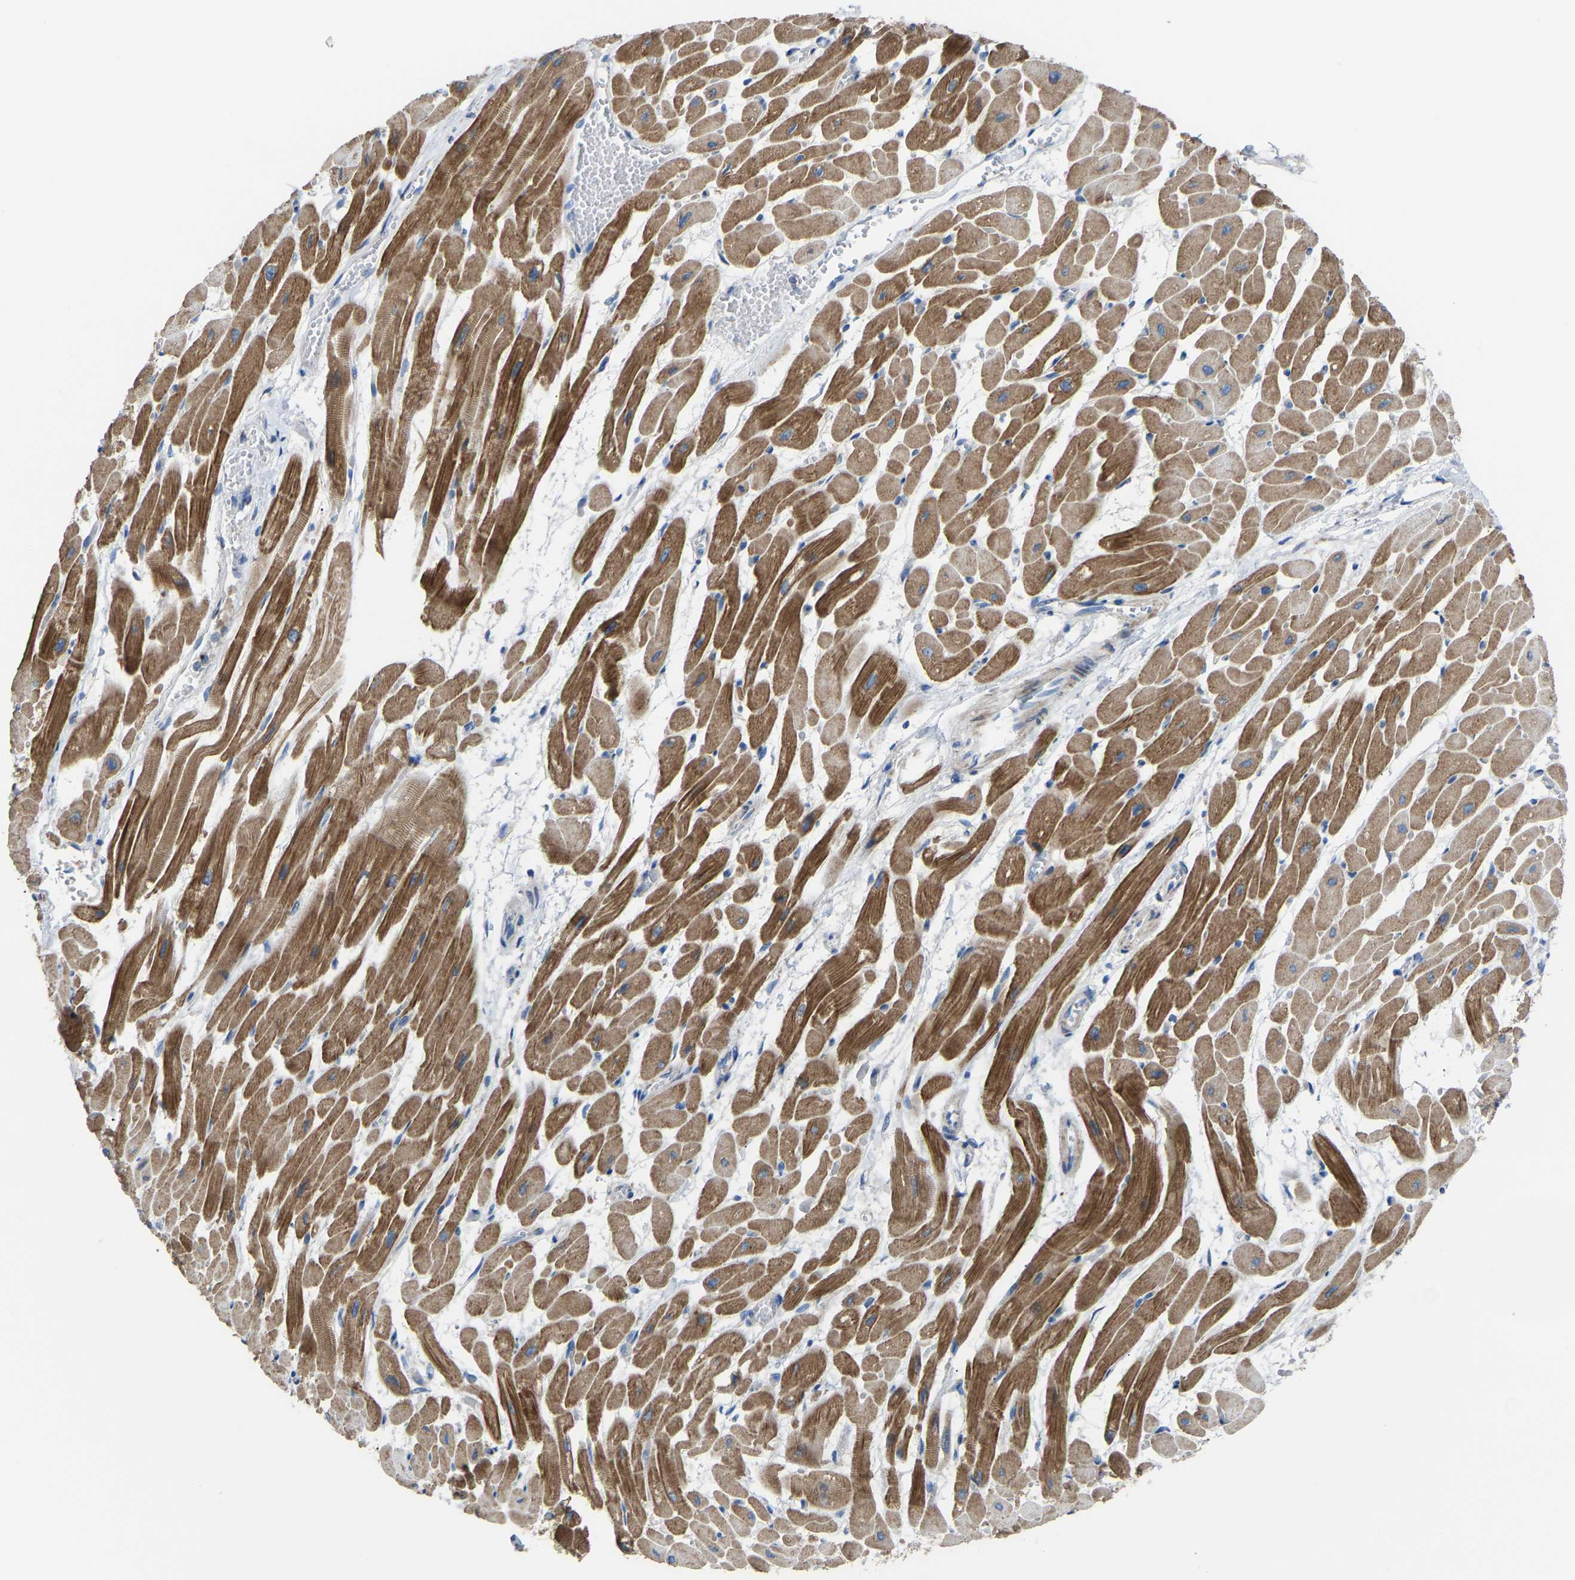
{"staining": {"intensity": "moderate", "quantity": ">75%", "location": "cytoplasmic/membranous"}, "tissue": "heart muscle", "cell_type": "Cardiomyocytes", "image_type": "normal", "snomed": [{"axis": "morphology", "description": "Normal tissue, NOS"}, {"axis": "topography", "description": "Heart"}], "caption": "DAB (3,3'-diaminobenzidine) immunohistochemical staining of benign heart muscle reveals moderate cytoplasmic/membranous protein staining in about >75% of cardiomyocytes.", "gene": "CANT1", "patient": {"sex": "male", "age": 45}}